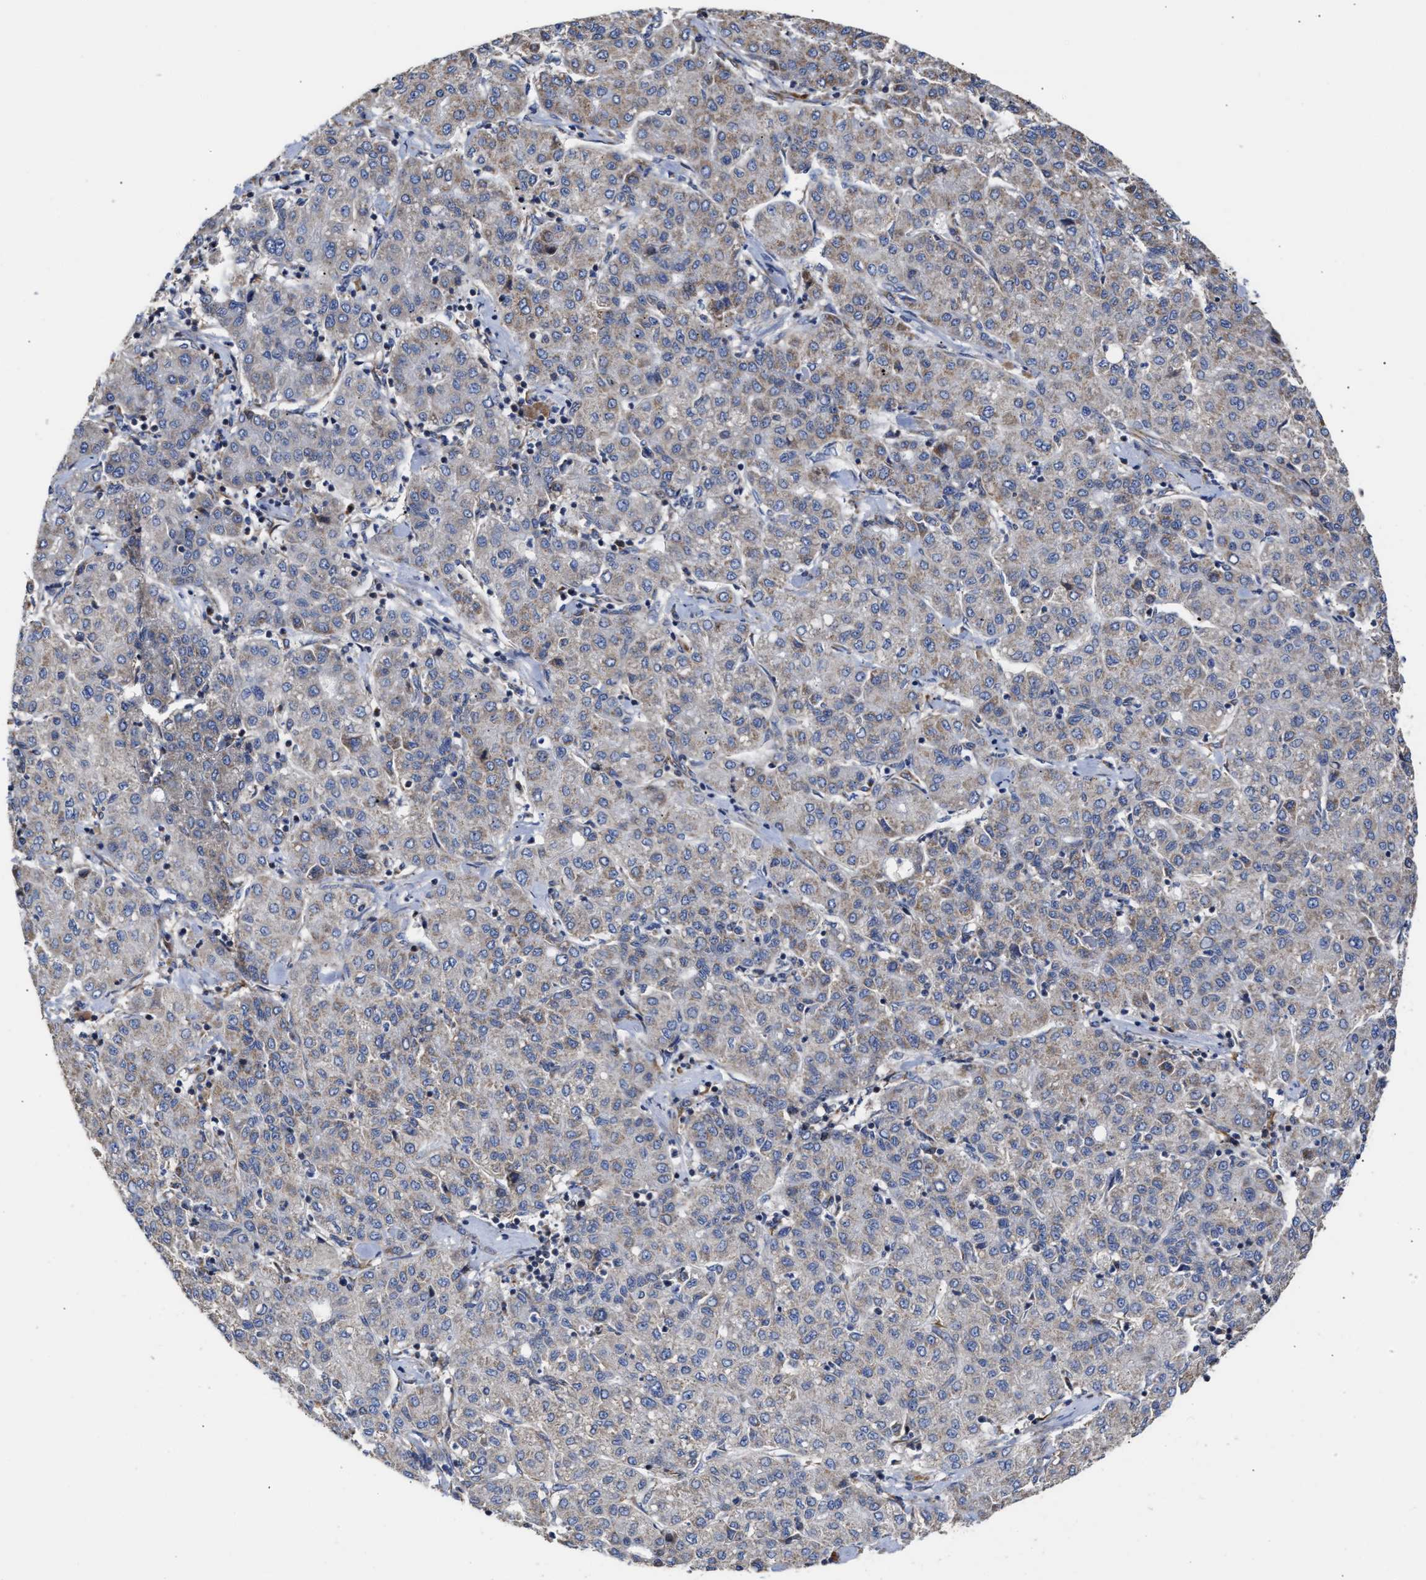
{"staining": {"intensity": "weak", "quantity": "<25%", "location": "cytoplasmic/membranous"}, "tissue": "liver cancer", "cell_type": "Tumor cells", "image_type": "cancer", "snomed": [{"axis": "morphology", "description": "Carcinoma, Hepatocellular, NOS"}, {"axis": "topography", "description": "Liver"}], "caption": "The photomicrograph demonstrates no significant positivity in tumor cells of liver cancer (hepatocellular carcinoma).", "gene": "MALSU1", "patient": {"sex": "male", "age": 65}}